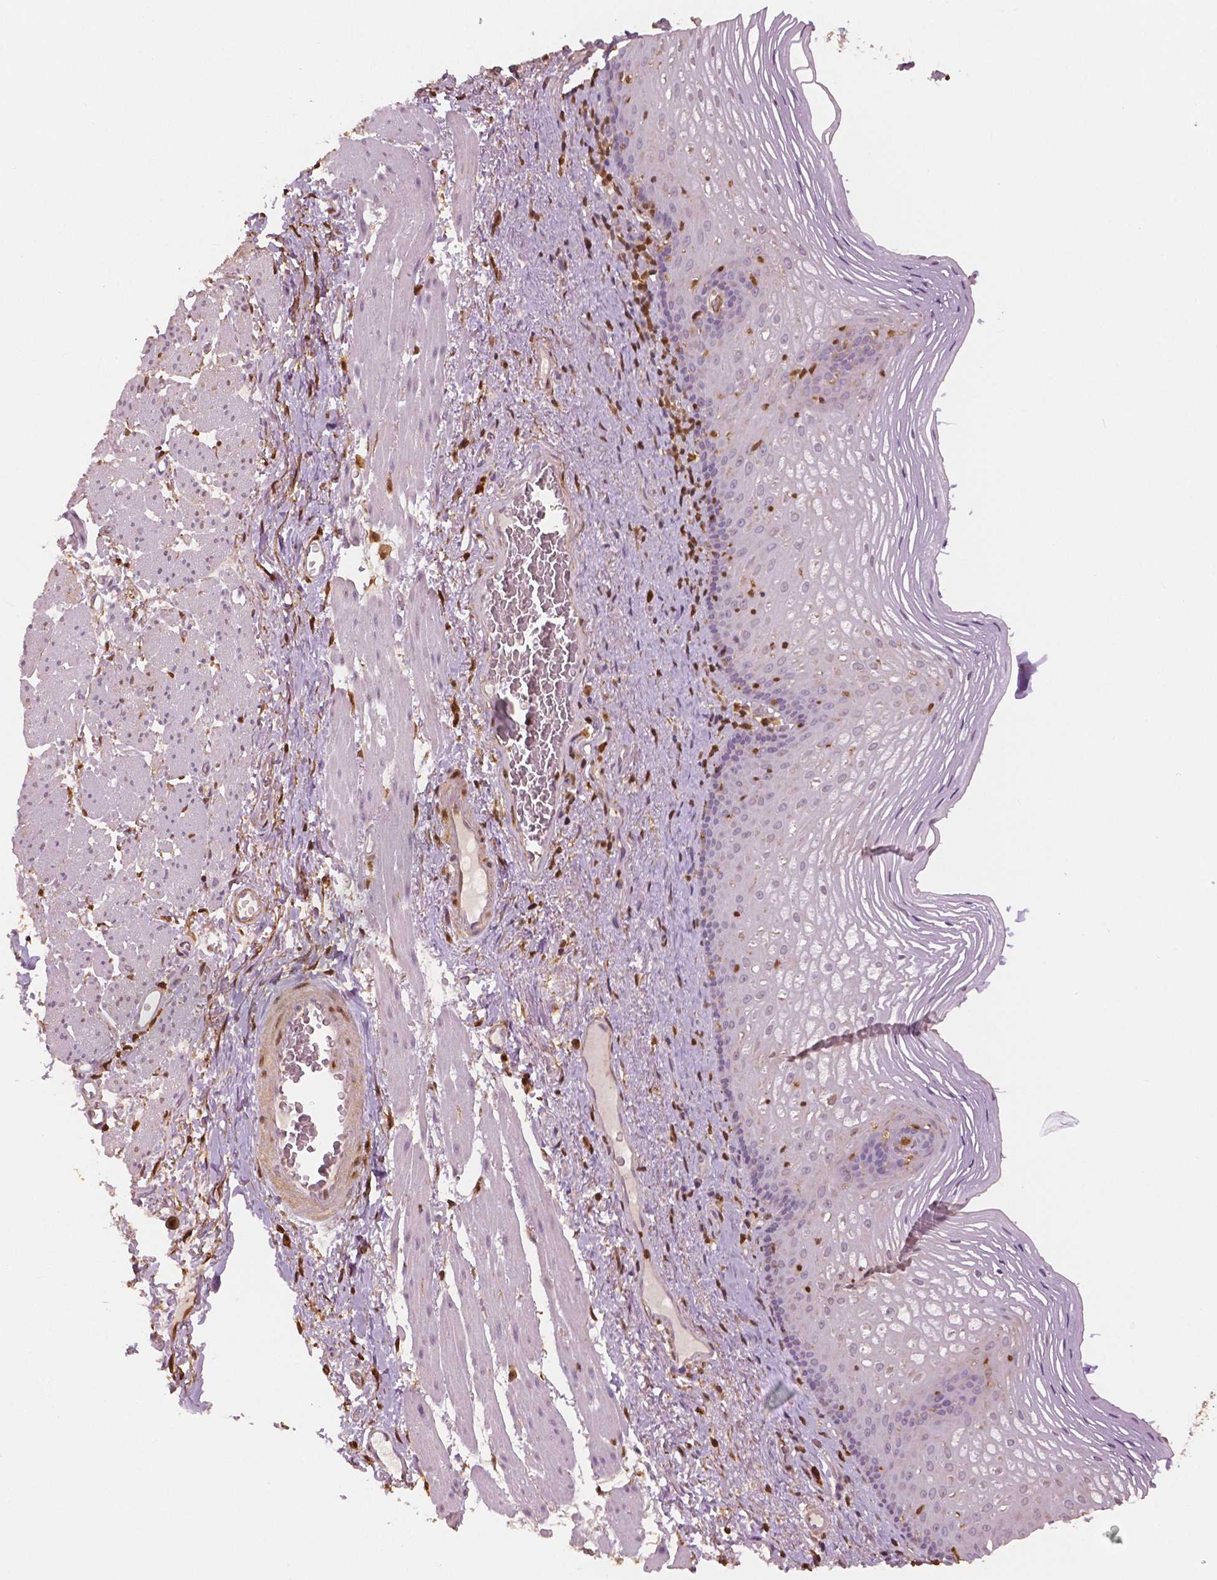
{"staining": {"intensity": "negative", "quantity": "none", "location": "none"}, "tissue": "esophagus", "cell_type": "Squamous epithelial cells", "image_type": "normal", "snomed": [{"axis": "morphology", "description": "Normal tissue, NOS"}, {"axis": "topography", "description": "Esophagus"}], "caption": "An IHC image of unremarkable esophagus is shown. There is no staining in squamous epithelial cells of esophagus. Nuclei are stained in blue.", "gene": "S100A4", "patient": {"sex": "male", "age": 76}}